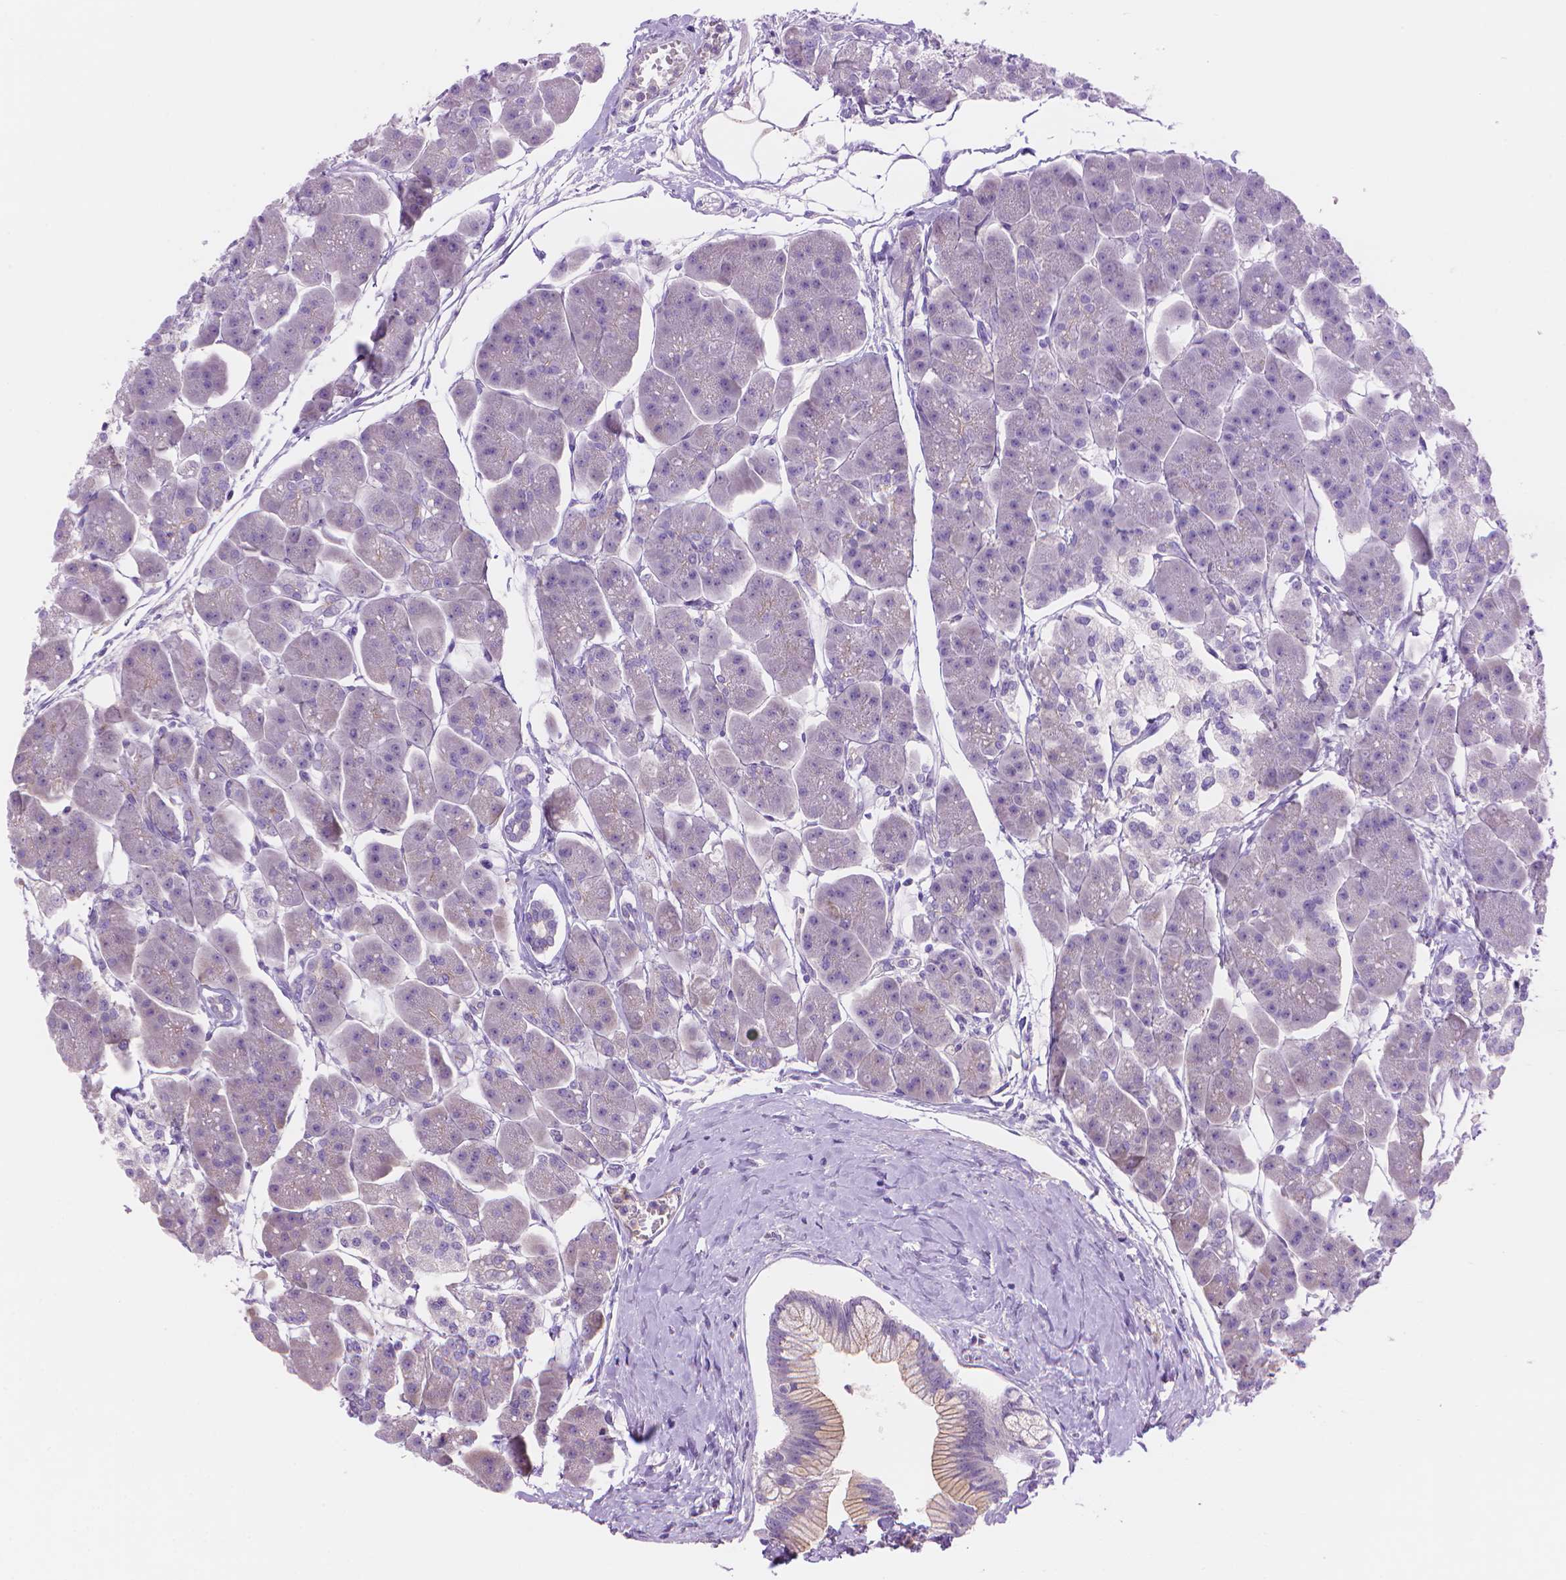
{"staining": {"intensity": "negative", "quantity": "none", "location": "none"}, "tissue": "pancreas", "cell_type": "Exocrine glandular cells", "image_type": "normal", "snomed": [{"axis": "morphology", "description": "Normal tissue, NOS"}, {"axis": "topography", "description": "Adipose tissue"}, {"axis": "topography", "description": "Pancreas"}, {"axis": "topography", "description": "Peripheral nerve tissue"}], "caption": "Immunohistochemistry of unremarkable human pancreas displays no expression in exocrine glandular cells. (Stains: DAB IHC with hematoxylin counter stain, Microscopy: brightfield microscopy at high magnification).", "gene": "AMMECR1L", "patient": {"sex": "female", "age": 58}}